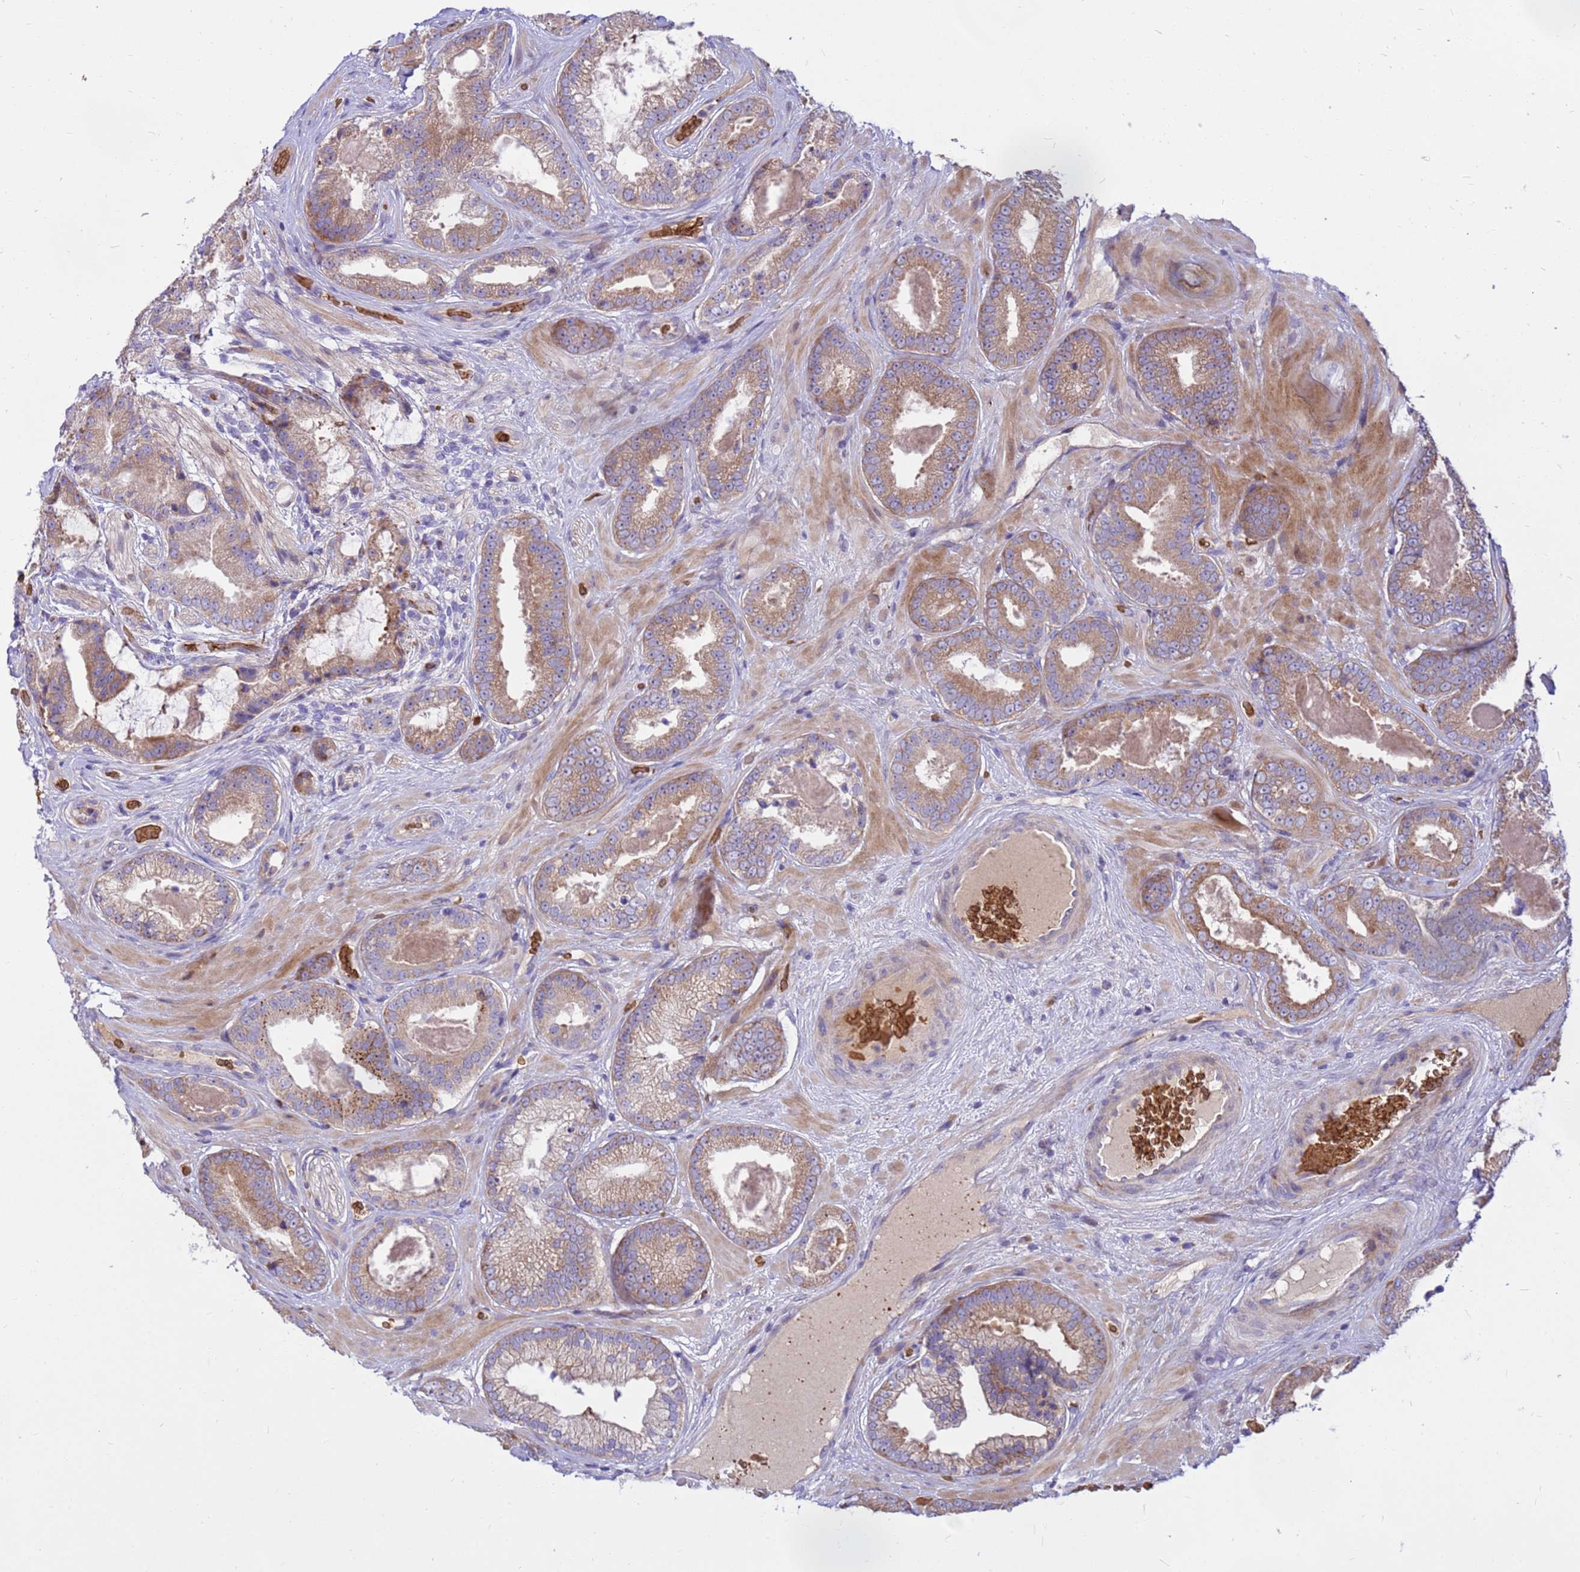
{"staining": {"intensity": "moderate", "quantity": "<25%", "location": "cytoplasmic/membranous"}, "tissue": "prostate cancer", "cell_type": "Tumor cells", "image_type": "cancer", "snomed": [{"axis": "morphology", "description": "Adenocarcinoma, Low grade"}, {"axis": "topography", "description": "Prostate"}], "caption": "Immunohistochemistry micrograph of neoplastic tissue: human adenocarcinoma (low-grade) (prostate) stained using immunohistochemistry (IHC) shows low levels of moderate protein expression localized specifically in the cytoplasmic/membranous of tumor cells, appearing as a cytoplasmic/membranous brown color.", "gene": "ZNF669", "patient": {"sex": "male", "age": 57}}